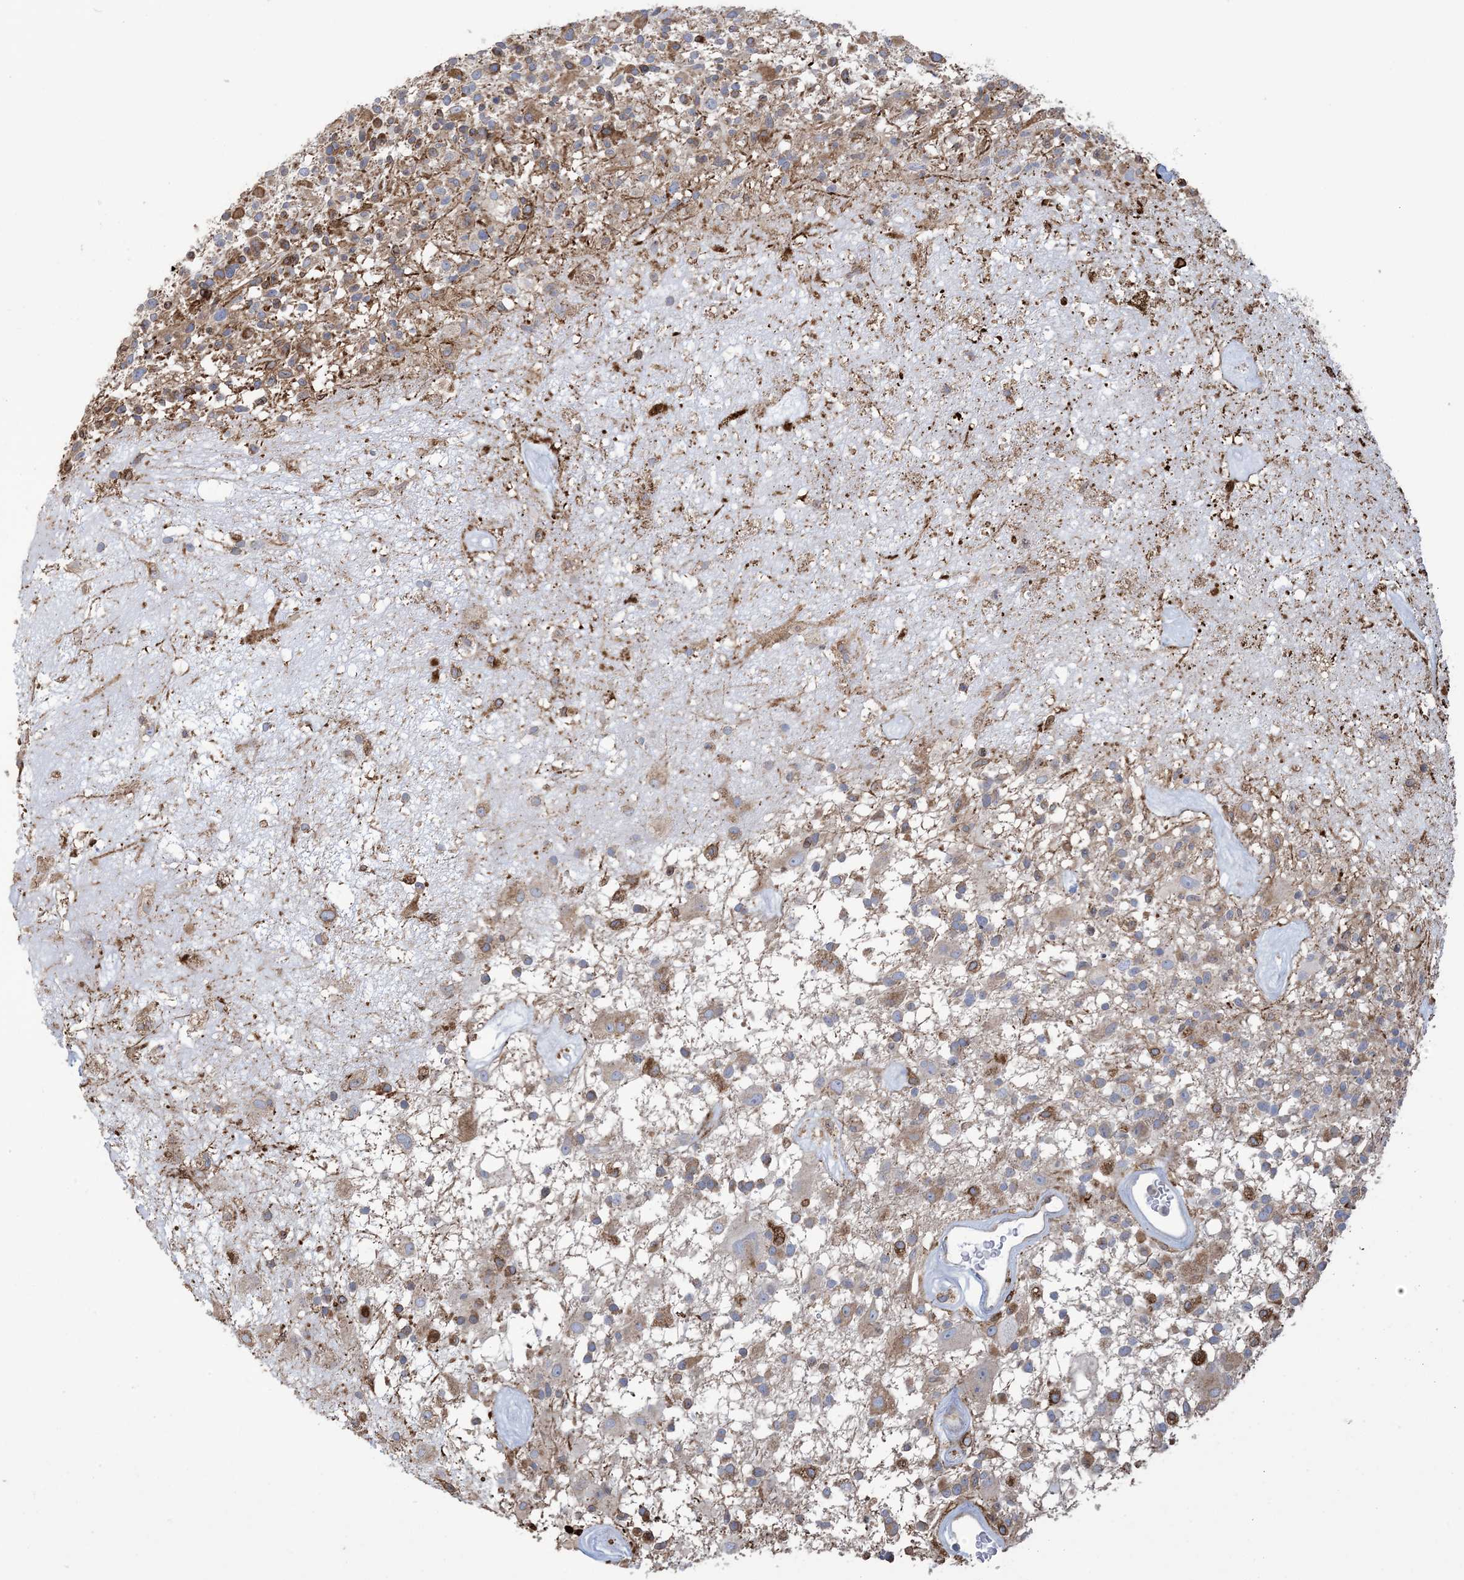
{"staining": {"intensity": "moderate", "quantity": "25%-75%", "location": "cytoplasmic/membranous"}, "tissue": "glioma", "cell_type": "Tumor cells", "image_type": "cancer", "snomed": [{"axis": "morphology", "description": "Glioma, malignant, High grade"}, {"axis": "morphology", "description": "Glioblastoma, NOS"}, {"axis": "topography", "description": "Brain"}], "caption": "This is an image of immunohistochemistry (IHC) staining of glioblastoma, which shows moderate positivity in the cytoplasmic/membranous of tumor cells.", "gene": "SHANK1", "patient": {"sex": "male", "age": 60}}